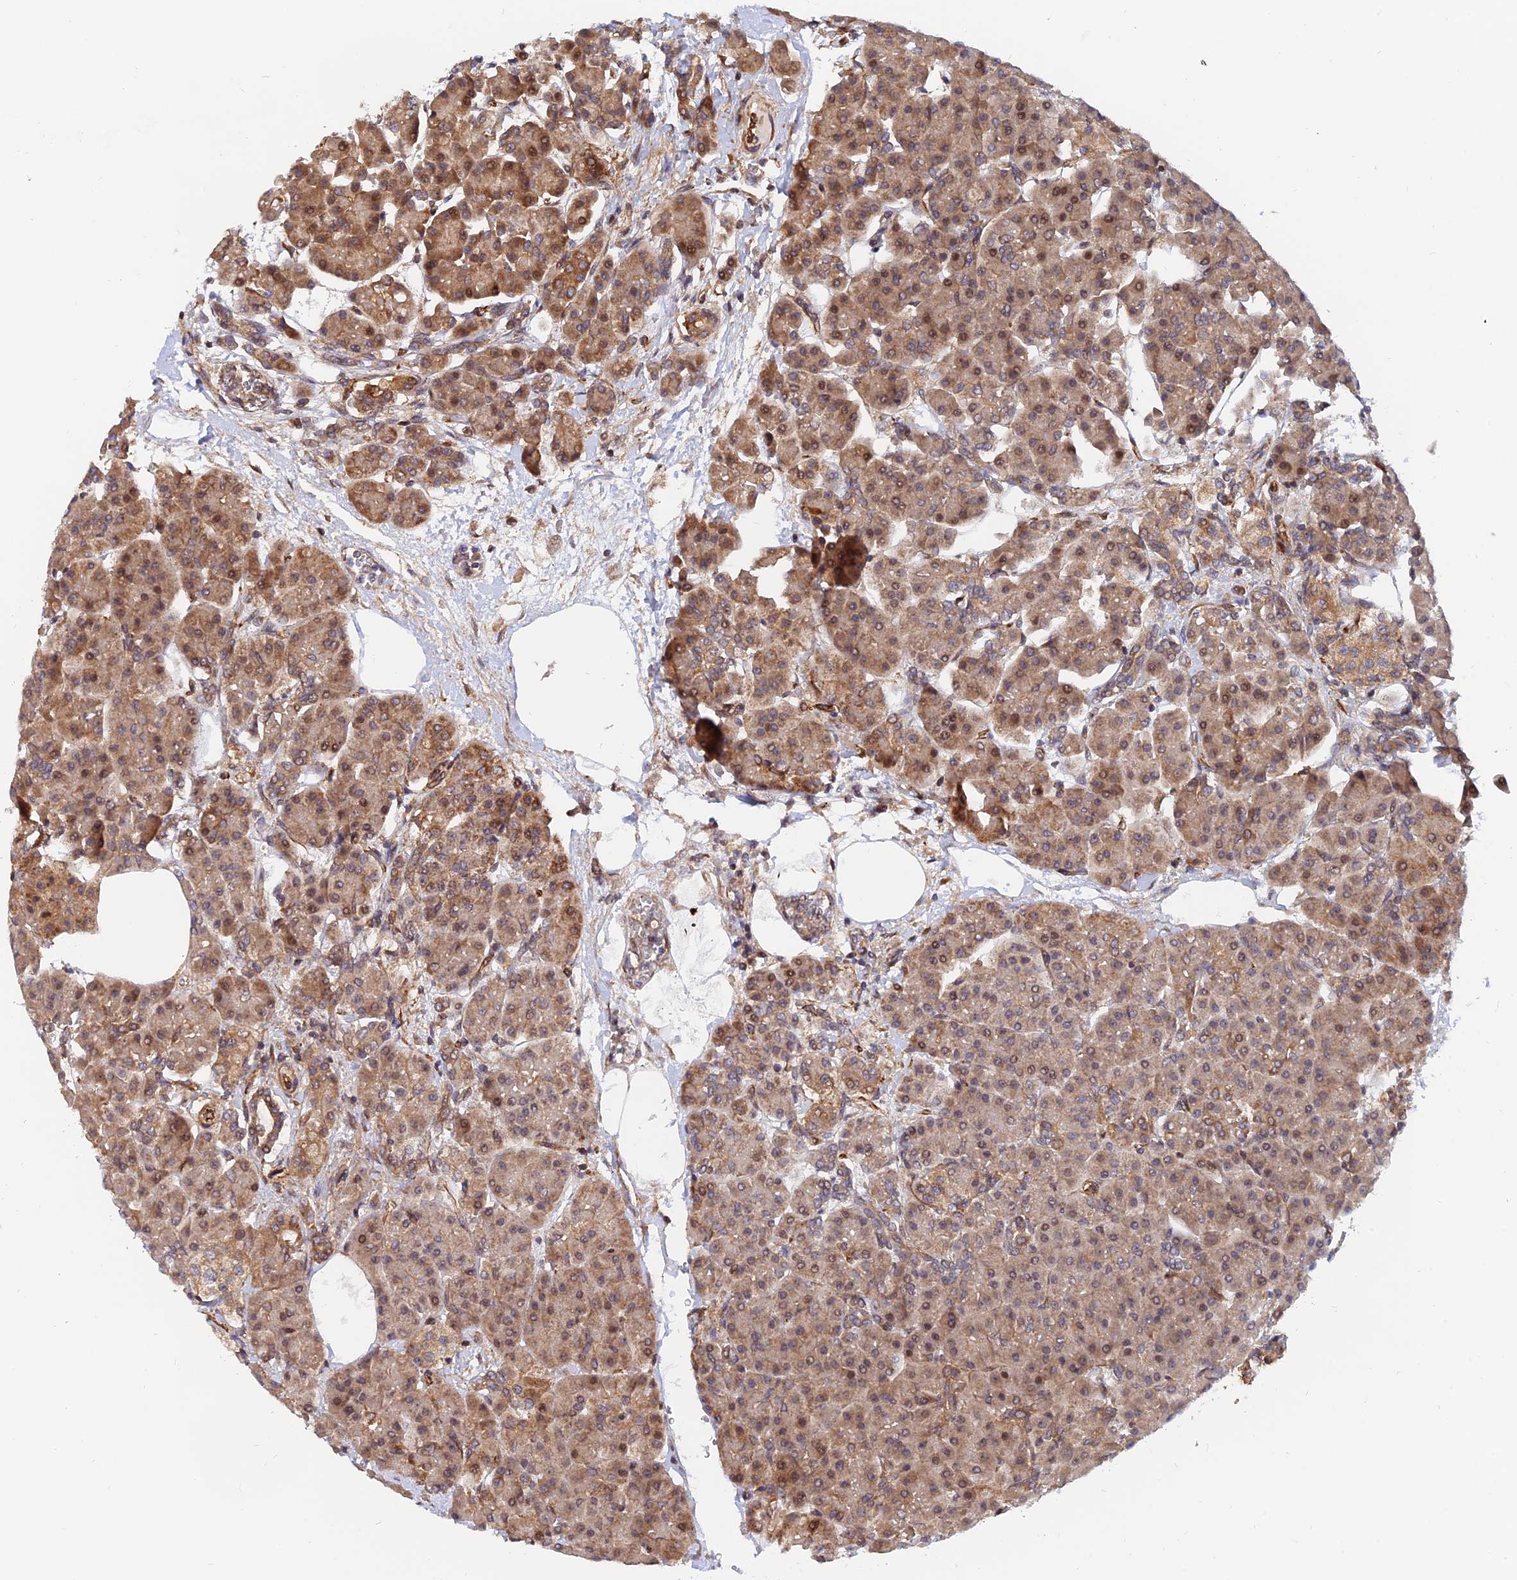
{"staining": {"intensity": "moderate", "quantity": ">75%", "location": "cytoplasmic/membranous,nuclear"}, "tissue": "pancreas", "cell_type": "Exocrine glandular cells", "image_type": "normal", "snomed": [{"axis": "morphology", "description": "Normal tissue, NOS"}, {"axis": "topography", "description": "Pancreas"}], "caption": "Approximately >75% of exocrine glandular cells in benign pancreas display moderate cytoplasmic/membranous,nuclear protein positivity as visualized by brown immunohistochemical staining.", "gene": "WDR41", "patient": {"sex": "female", "age": 70}}